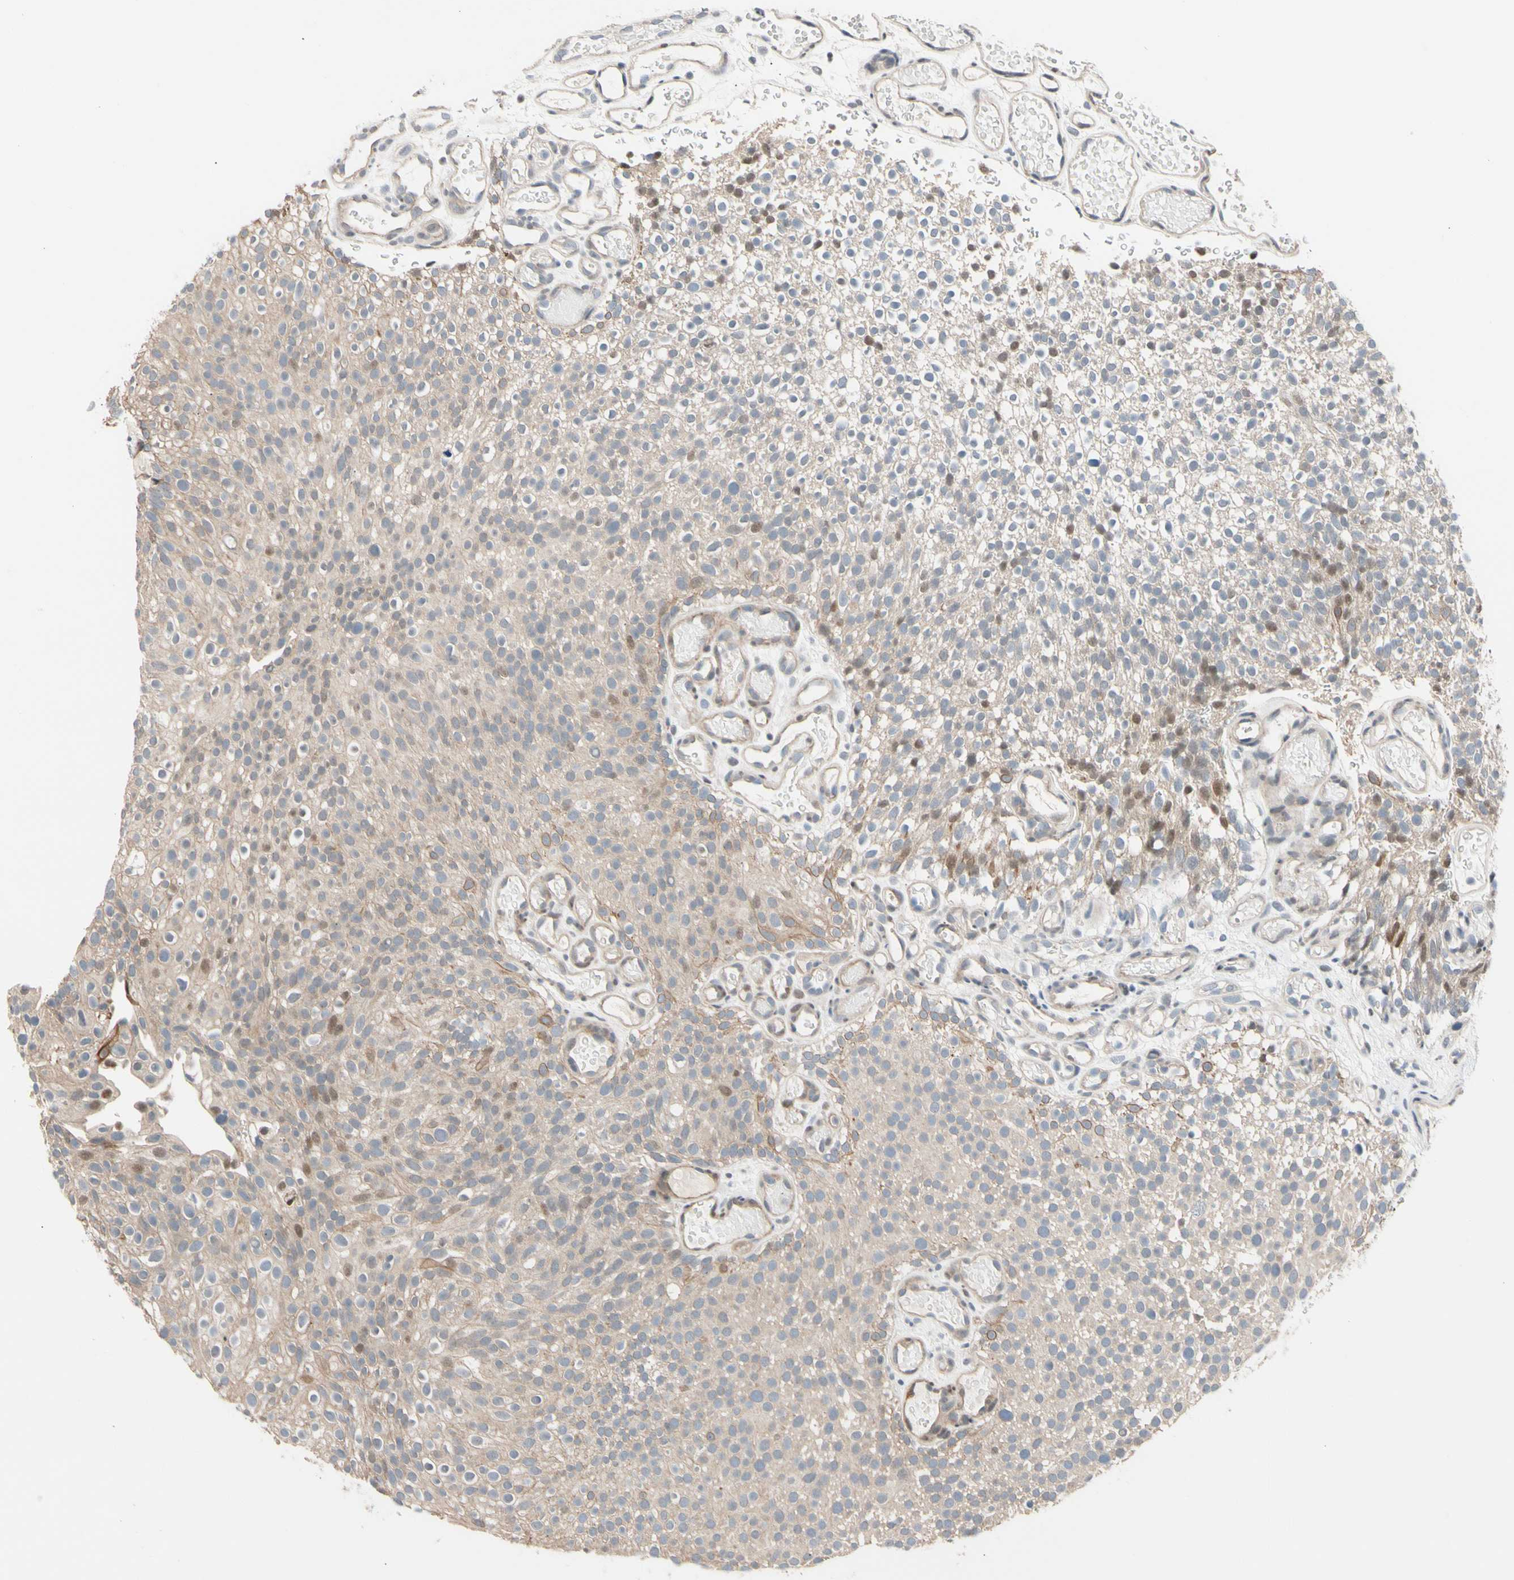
{"staining": {"intensity": "weak", "quantity": ">75%", "location": "cytoplasmic/membranous,nuclear"}, "tissue": "urothelial cancer", "cell_type": "Tumor cells", "image_type": "cancer", "snomed": [{"axis": "morphology", "description": "Urothelial carcinoma, Low grade"}, {"axis": "topography", "description": "Urinary bladder"}], "caption": "Immunohistochemistry (DAB (3,3'-diaminobenzidine)) staining of urothelial cancer shows weak cytoplasmic/membranous and nuclear protein positivity in approximately >75% of tumor cells. Nuclei are stained in blue.", "gene": "NGEF", "patient": {"sex": "male", "age": 78}}